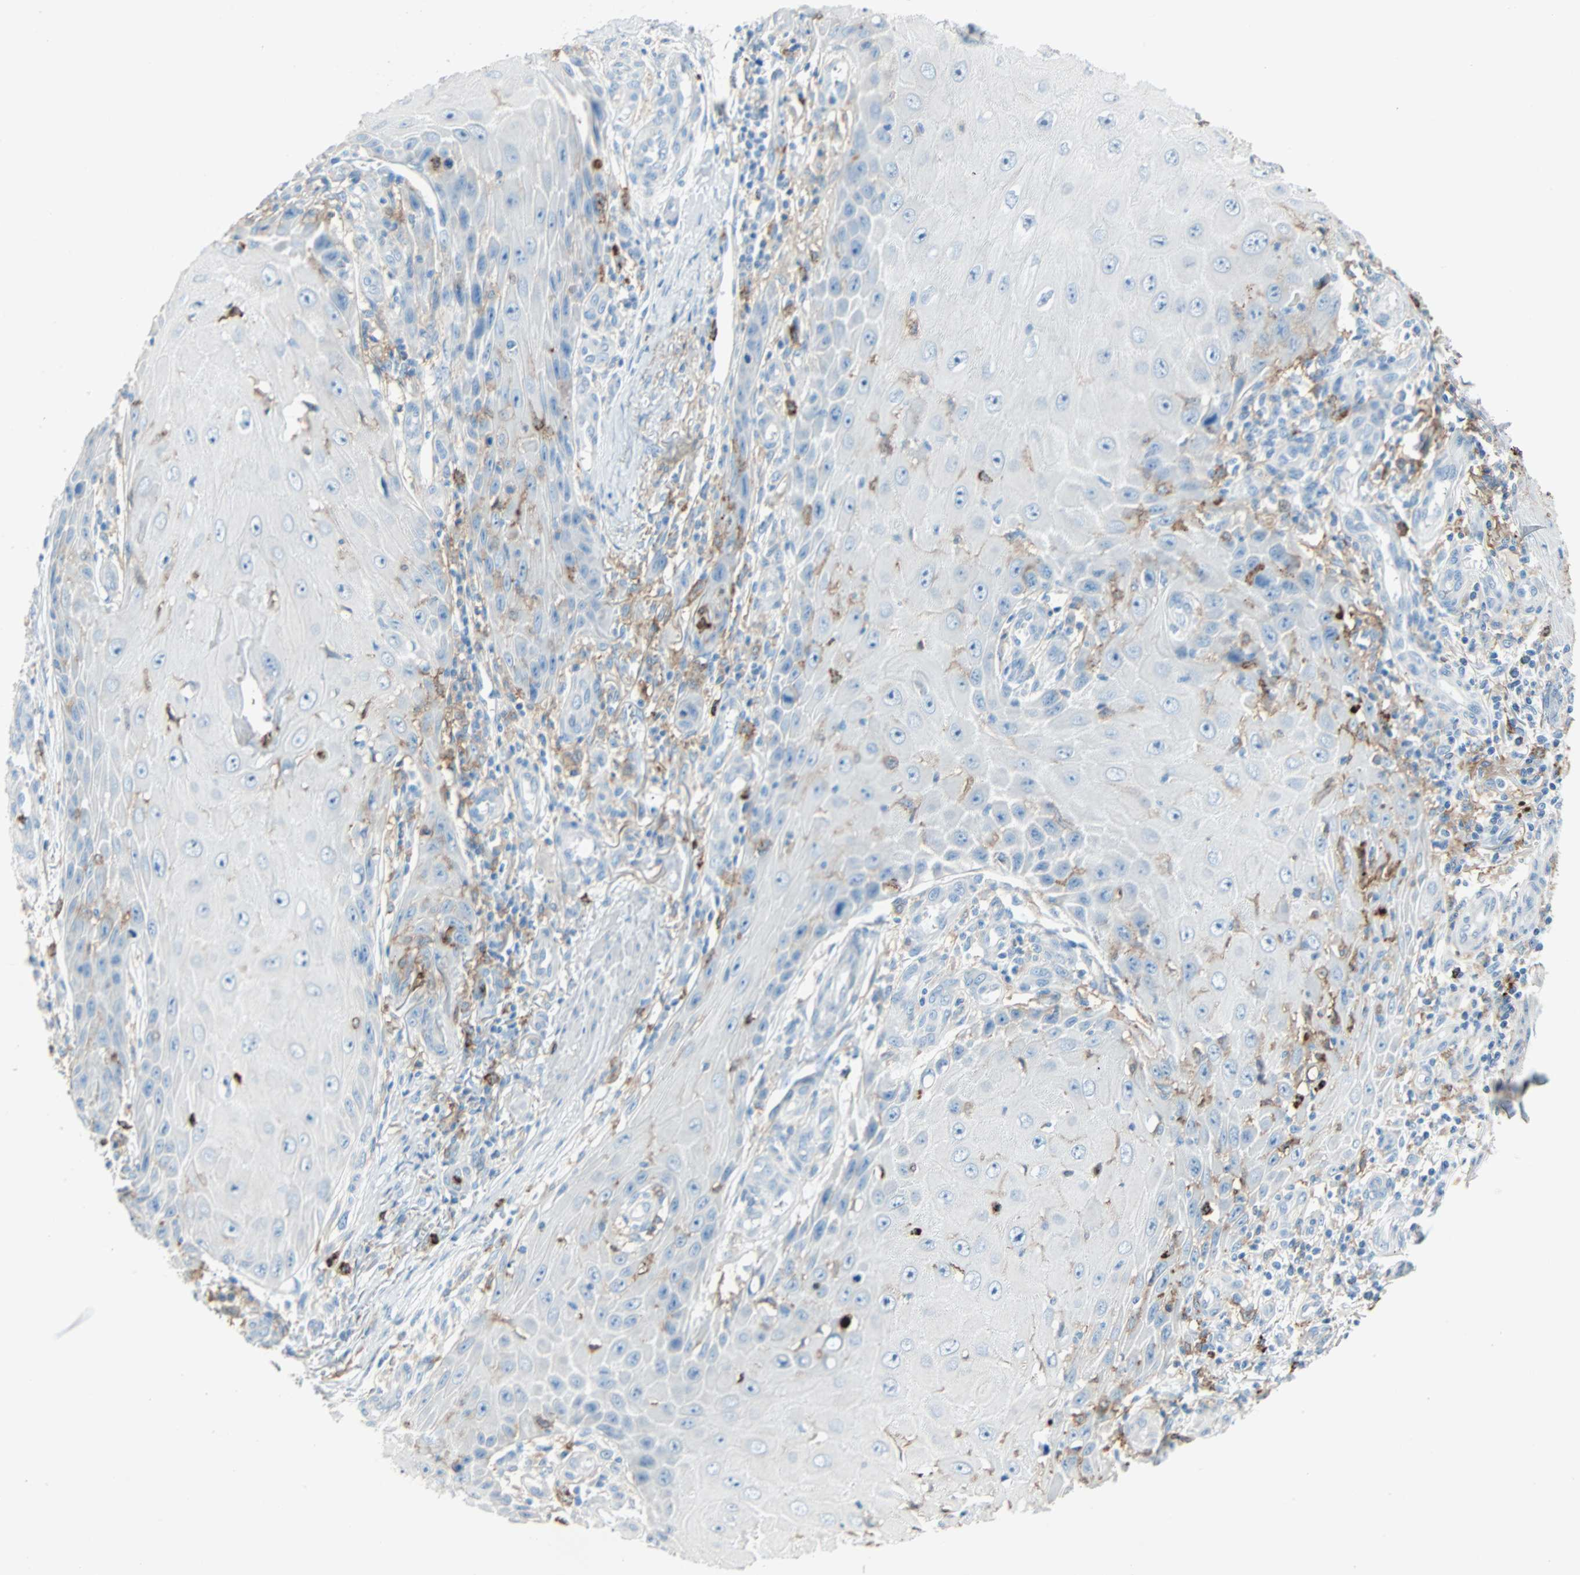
{"staining": {"intensity": "weak", "quantity": "<25%", "location": "cytoplasmic/membranous"}, "tissue": "skin cancer", "cell_type": "Tumor cells", "image_type": "cancer", "snomed": [{"axis": "morphology", "description": "Squamous cell carcinoma, NOS"}, {"axis": "topography", "description": "Skin"}], "caption": "Immunohistochemical staining of human skin squamous cell carcinoma shows no significant positivity in tumor cells.", "gene": "CLEC4A", "patient": {"sex": "female", "age": 73}}